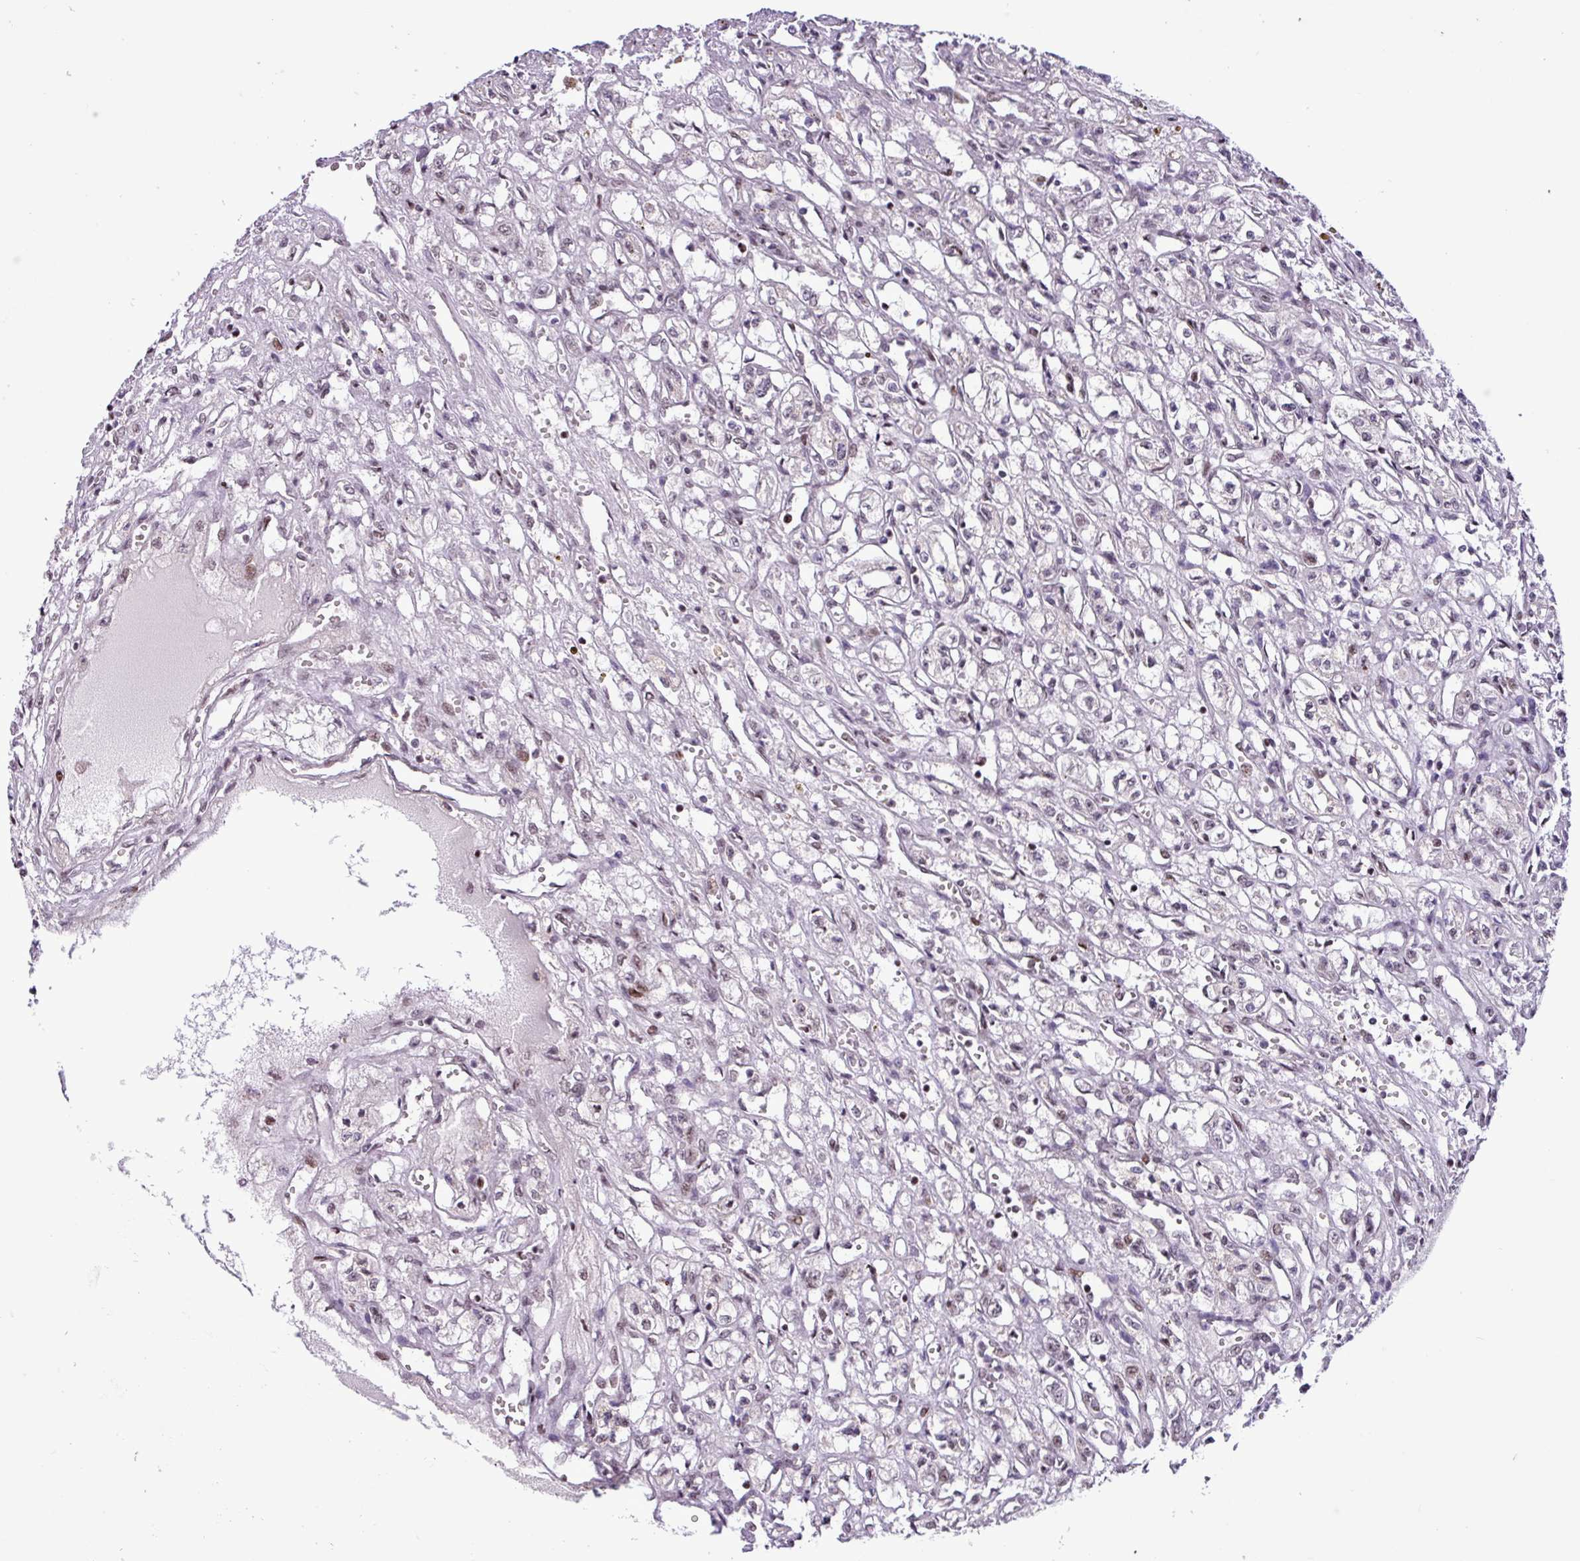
{"staining": {"intensity": "weak", "quantity": "<25%", "location": "nuclear"}, "tissue": "renal cancer", "cell_type": "Tumor cells", "image_type": "cancer", "snomed": [{"axis": "morphology", "description": "Adenocarcinoma, NOS"}, {"axis": "topography", "description": "Kidney"}], "caption": "The micrograph demonstrates no staining of tumor cells in renal adenocarcinoma.", "gene": "ZNF354A", "patient": {"sex": "male", "age": 56}}